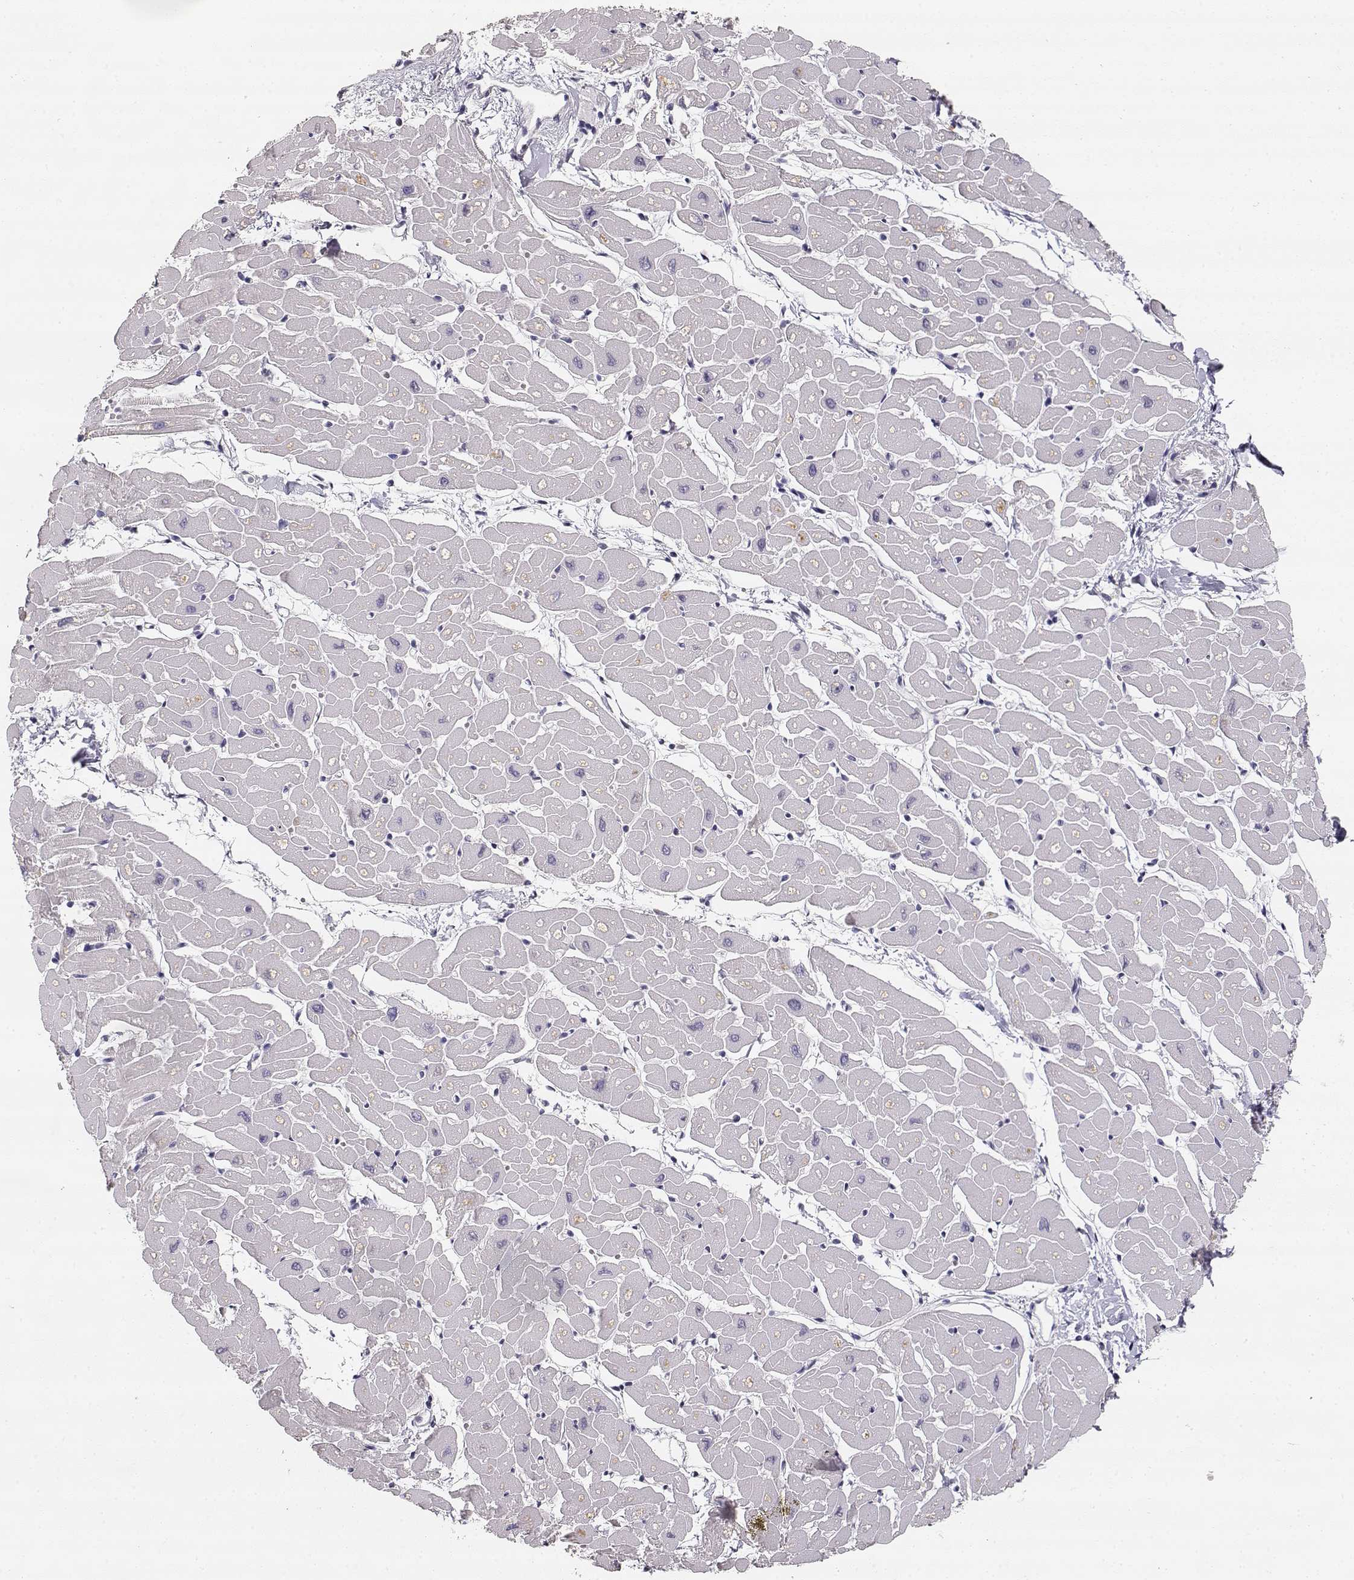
{"staining": {"intensity": "negative", "quantity": "none", "location": "none"}, "tissue": "heart muscle", "cell_type": "Cardiomyocytes", "image_type": "normal", "snomed": [{"axis": "morphology", "description": "Normal tissue, NOS"}, {"axis": "topography", "description": "Heart"}], "caption": "IHC micrograph of unremarkable human heart muscle stained for a protein (brown), which shows no staining in cardiomyocytes.", "gene": "TPH2", "patient": {"sex": "male", "age": 57}}